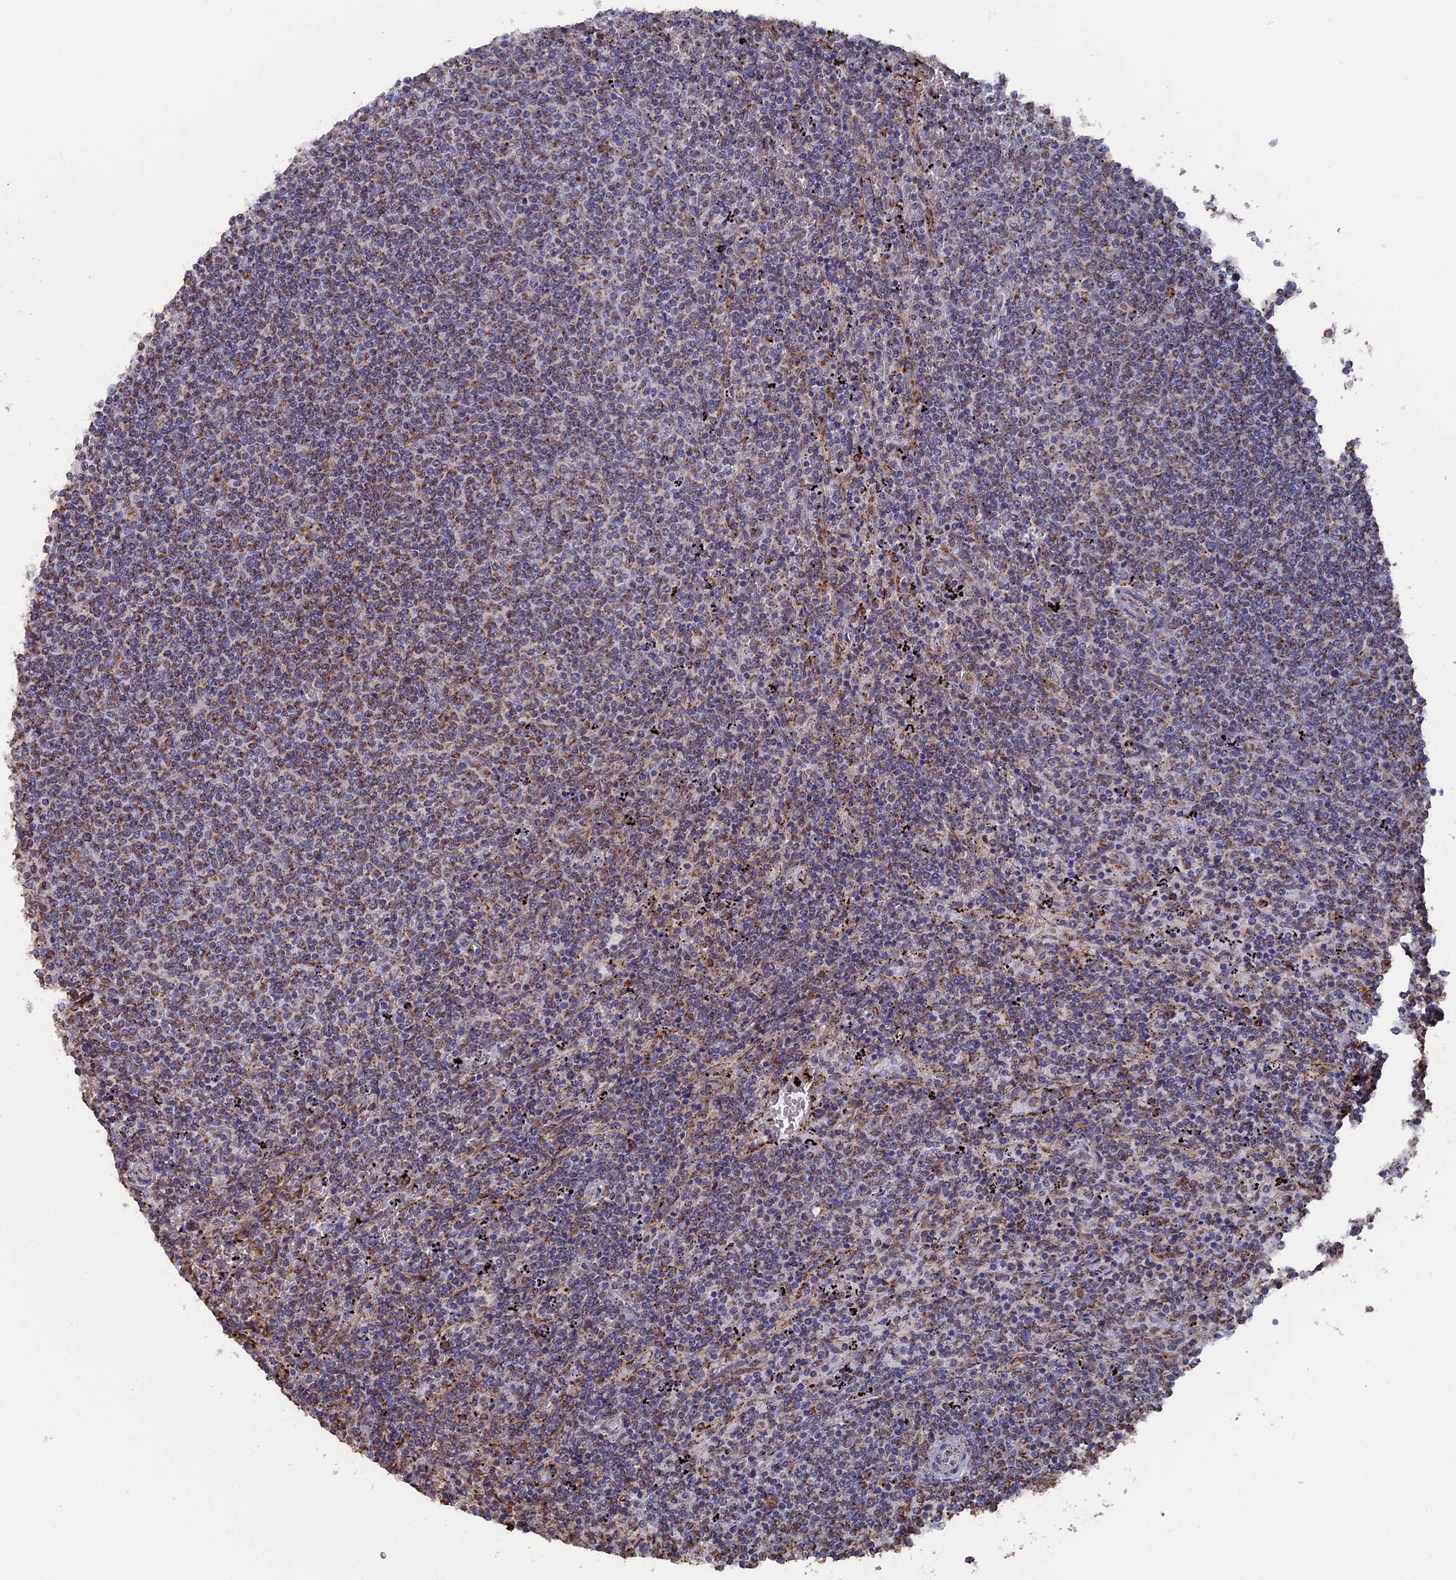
{"staining": {"intensity": "moderate", "quantity": "<25%", "location": "cytoplasmic/membranous"}, "tissue": "lymphoma", "cell_type": "Tumor cells", "image_type": "cancer", "snomed": [{"axis": "morphology", "description": "Malignant lymphoma, non-Hodgkin's type, Low grade"}, {"axis": "topography", "description": "Spleen"}], "caption": "Immunohistochemistry image of neoplastic tissue: human lymphoma stained using immunohistochemistry (IHC) exhibits low levels of moderate protein expression localized specifically in the cytoplasmic/membranous of tumor cells, appearing as a cytoplasmic/membranous brown color.", "gene": "SMG9", "patient": {"sex": "female", "age": 50}}